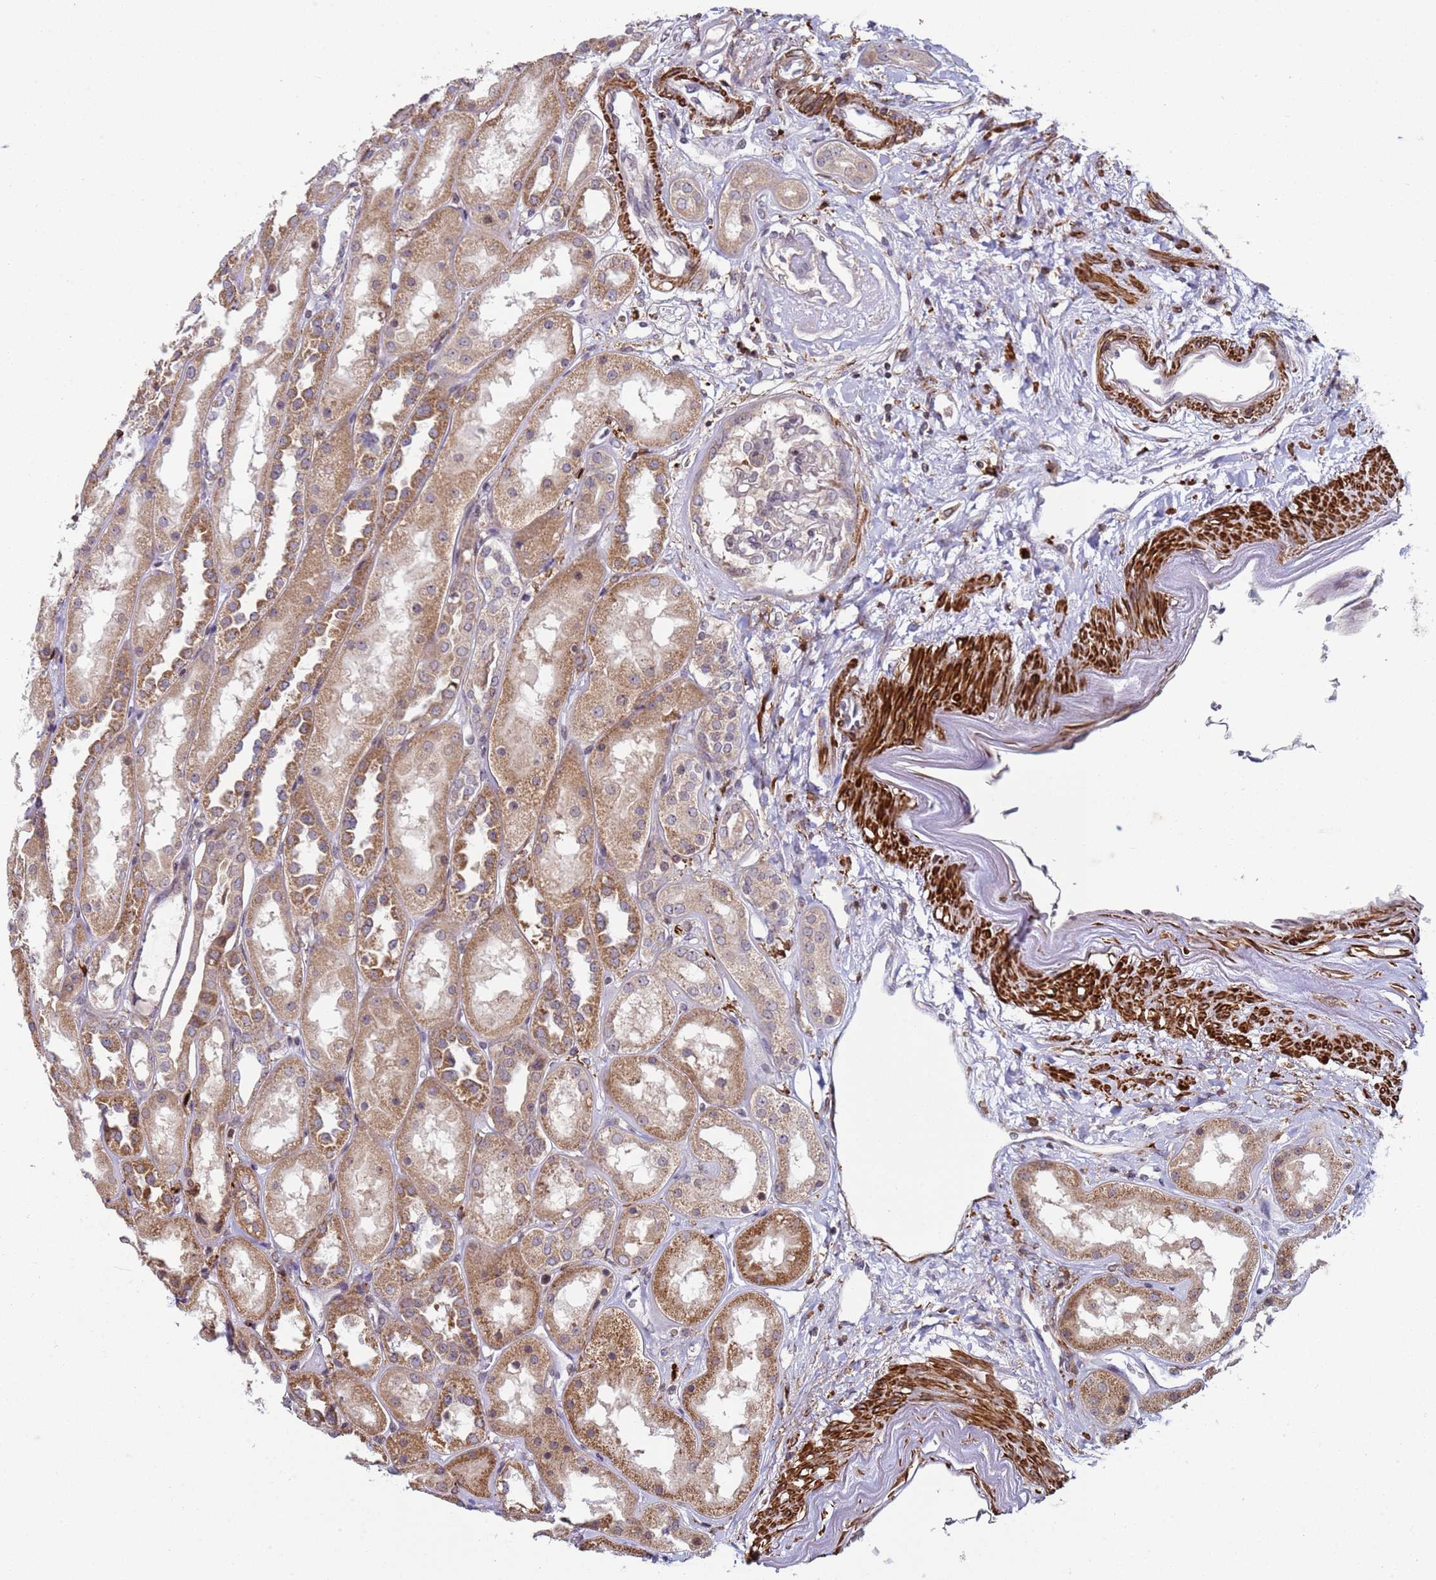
{"staining": {"intensity": "negative", "quantity": "none", "location": "none"}, "tissue": "kidney", "cell_type": "Cells in glomeruli", "image_type": "normal", "snomed": [{"axis": "morphology", "description": "Normal tissue, NOS"}, {"axis": "topography", "description": "Kidney"}], "caption": "The micrograph demonstrates no significant staining in cells in glomeruli of kidney.", "gene": "SNAPC4", "patient": {"sex": "male", "age": 70}}